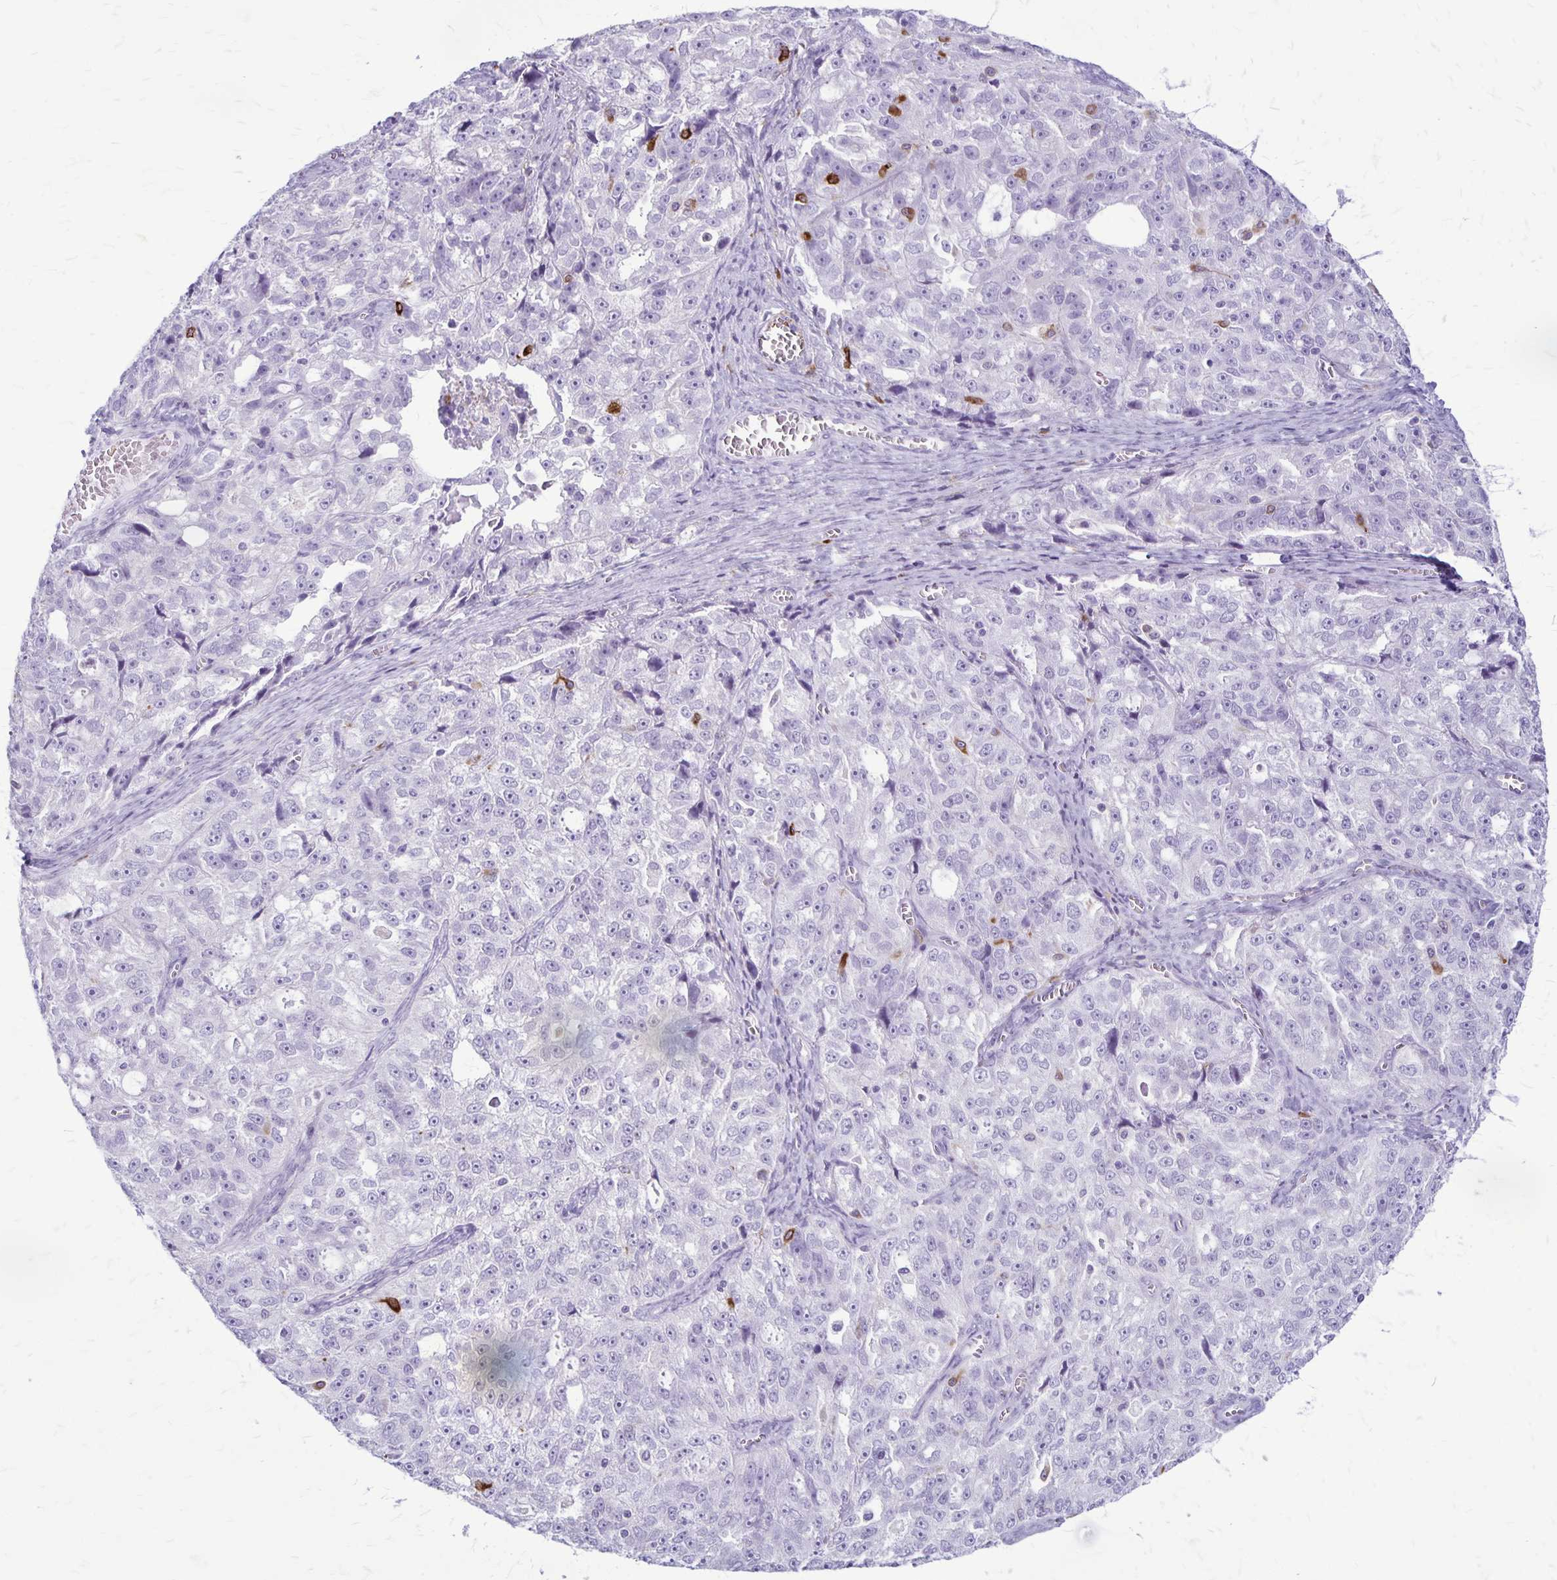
{"staining": {"intensity": "negative", "quantity": "none", "location": "none"}, "tissue": "ovarian cancer", "cell_type": "Tumor cells", "image_type": "cancer", "snomed": [{"axis": "morphology", "description": "Cystadenocarcinoma, serous, NOS"}, {"axis": "topography", "description": "Ovary"}], "caption": "DAB immunohistochemical staining of human serous cystadenocarcinoma (ovarian) demonstrates no significant positivity in tumor cells.", "gene": "RTN1", "patient": {"sex": "female", "age": 51}}